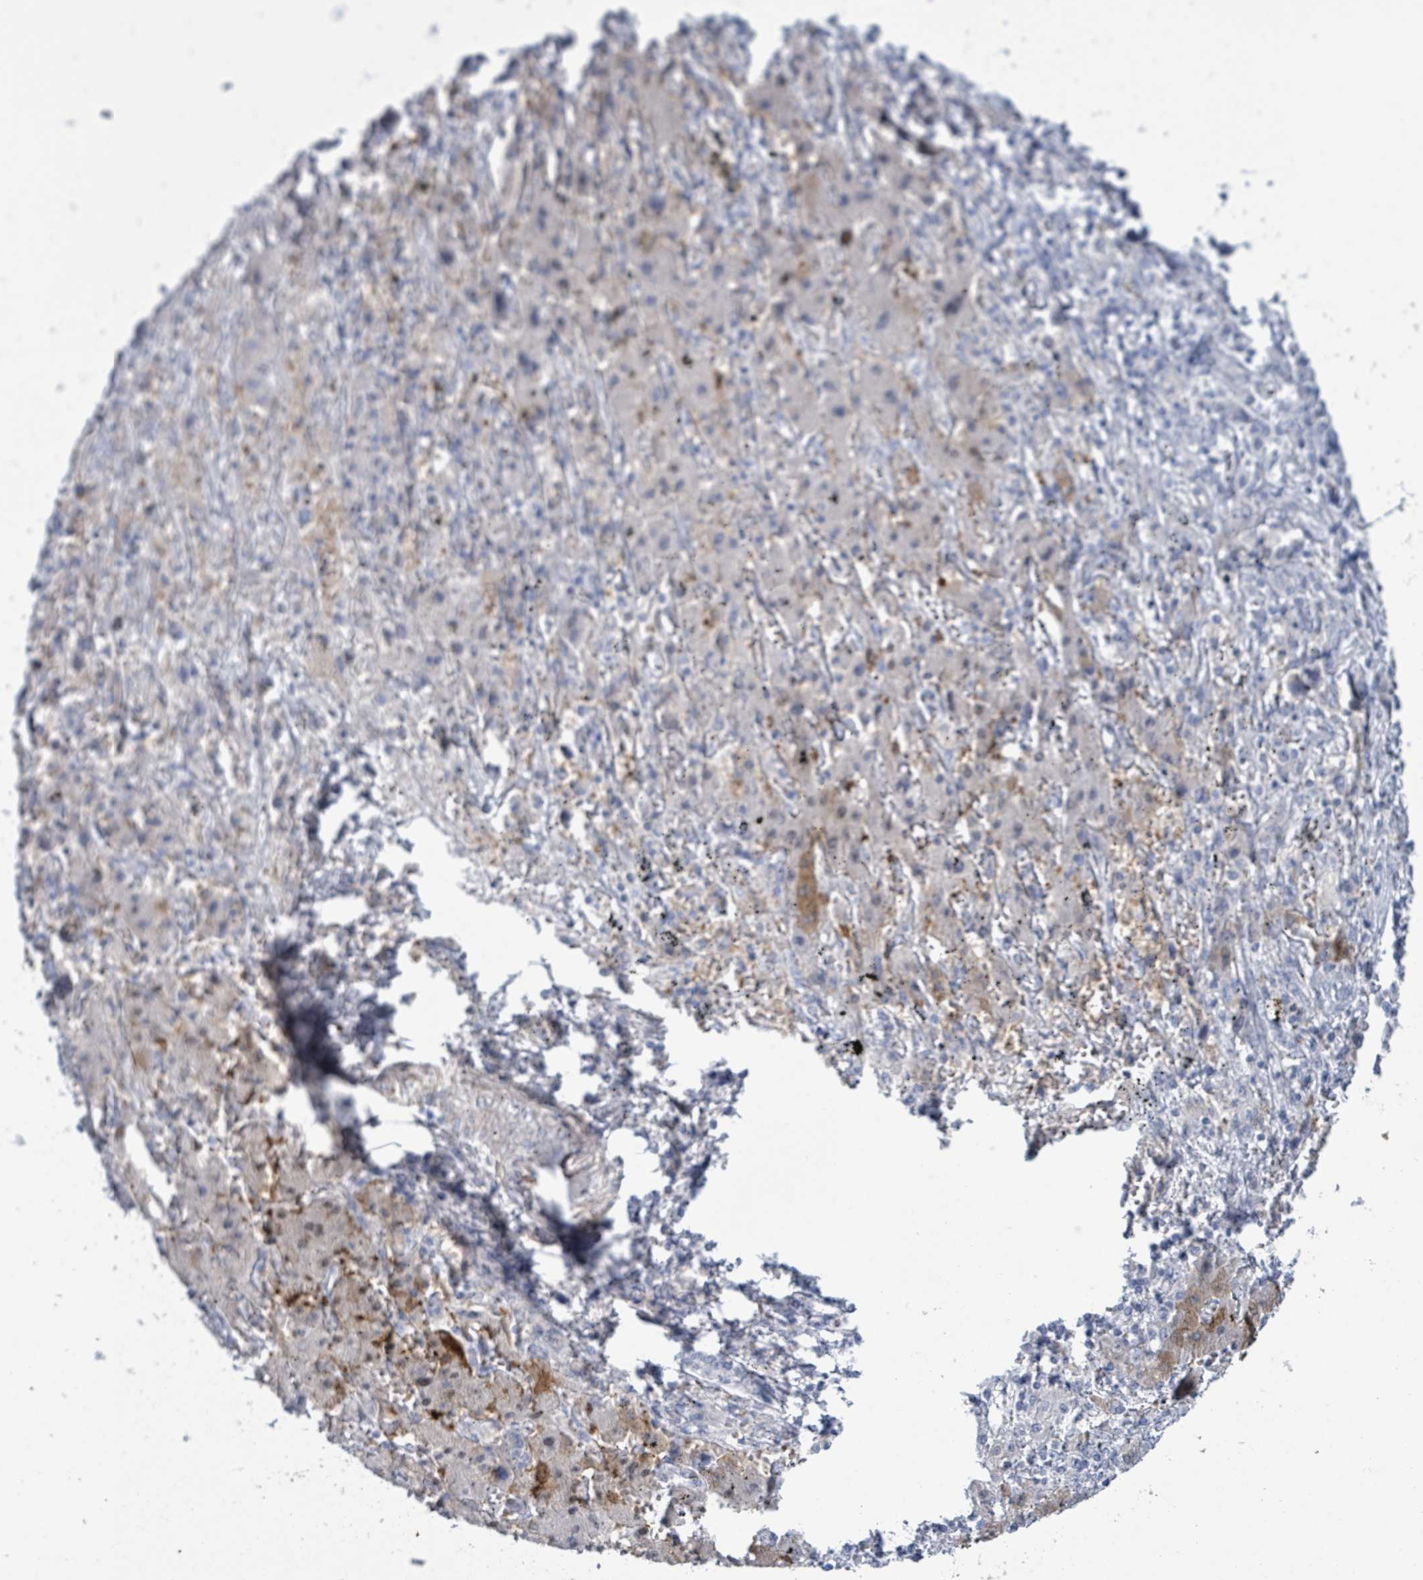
{"staining": {"intensity": "negative", "quantity": "none", "location": "none"}, "tissue": "liver cancer", "cell_type": "Tumor cells", "image_type": "cancer", "snomed": [{"axis": "morphology", "description": "Cholangiocarcinoma"}, {"axis": "topography", "description": "Liver"}], "caption": "An IHC histopathology image of liver cancer (cholangiocarcinoma) is shown. There is no staining in tumor cells of liver cancer (cholangiocarcinoma).", "gene": "PKLR", "patient": {"sex": "female", "age": 52}}